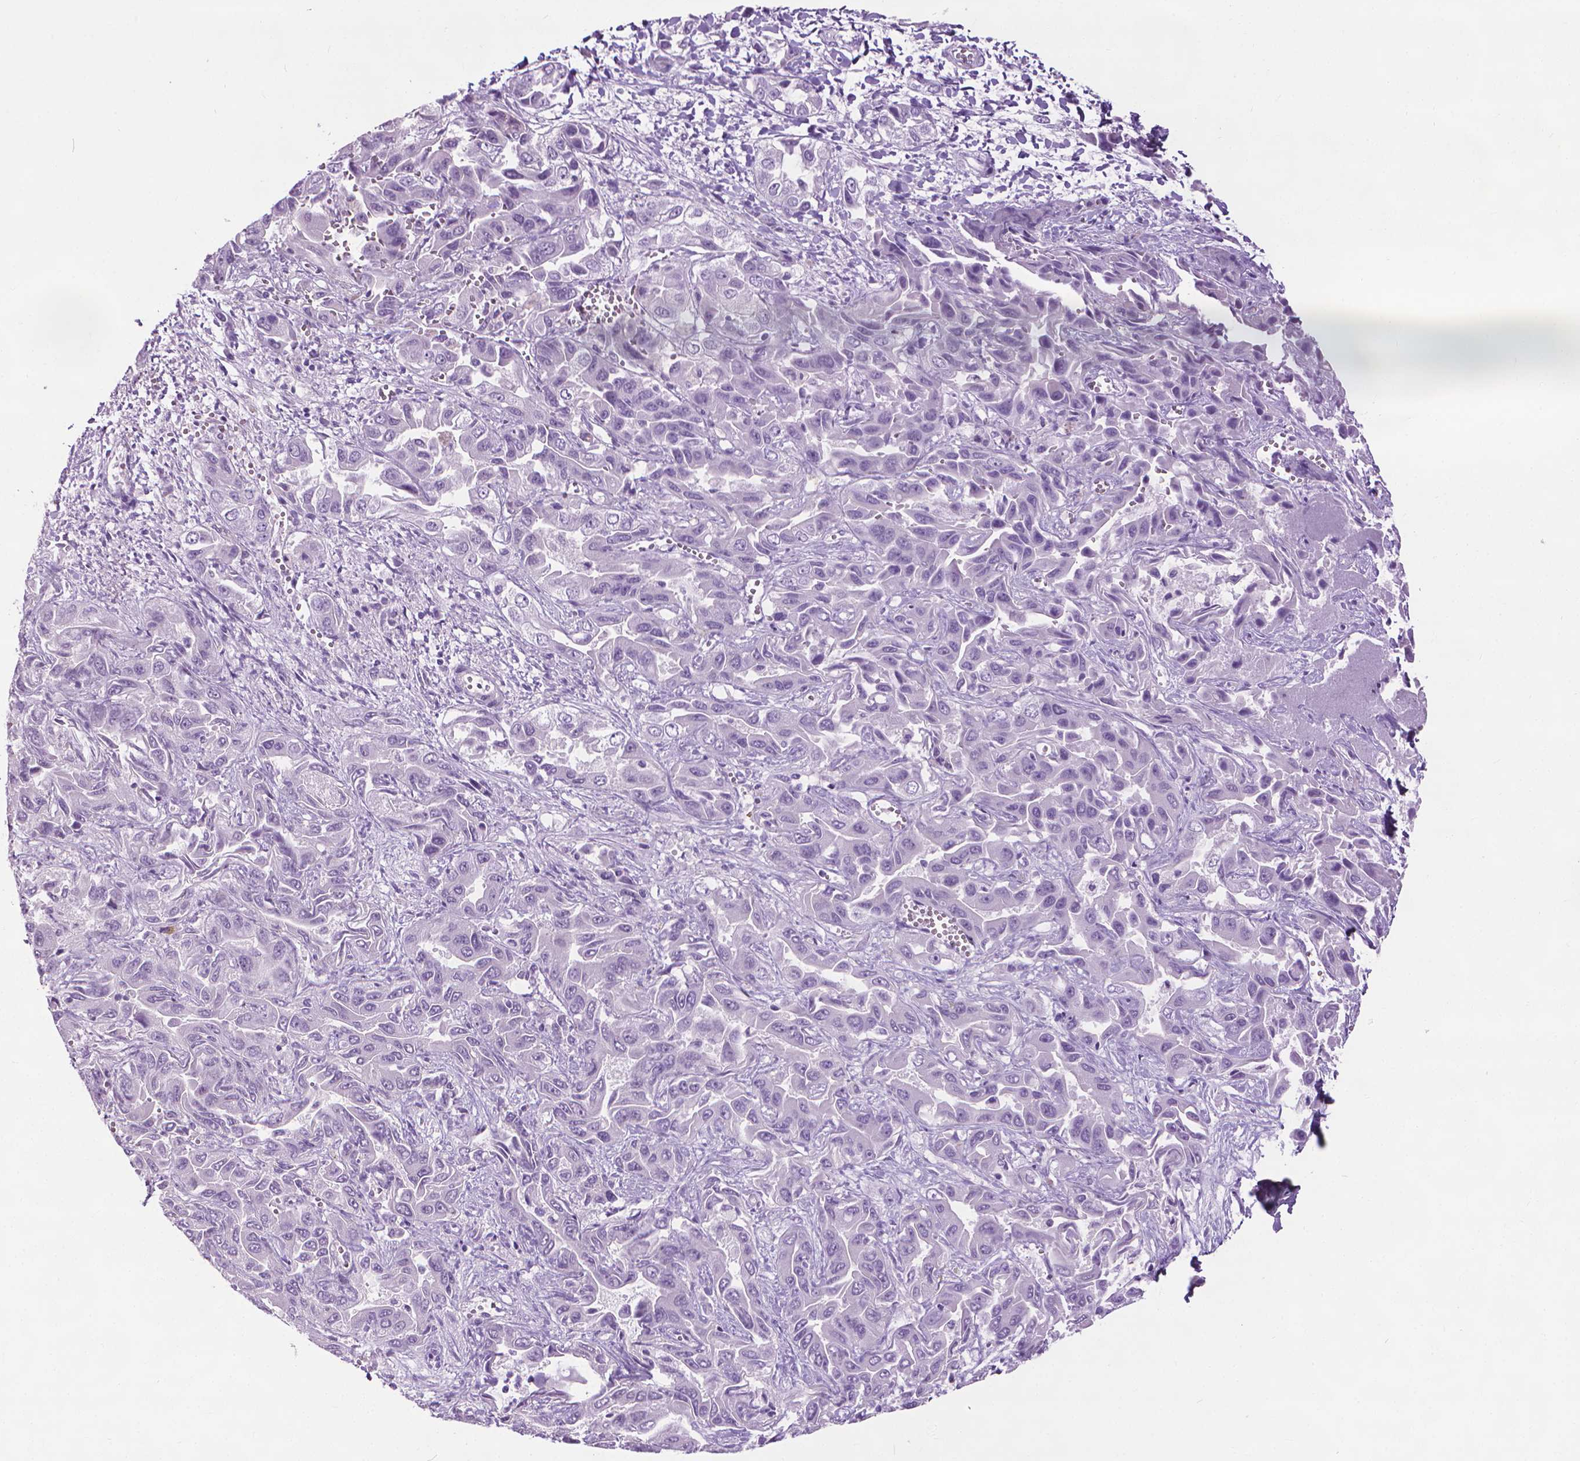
{"staining": {"intensity": "negative", "quantity": "none", "location": "none"}, "tissue": "liver cancer", "cell_type": "Tumor cells", "image_type": "cancer", "snomed": [{"axis": "morphology", "description": "Cholangiocarcinoma"}, {"axis": "topography", "description": "Liver"}], "caption": "An IHC micrograph of cholangiocarcinoma (liver) is shown. There is no staining in tumor cells of cholangiocarcinoma (liver). (Brightfield microscopy of DAB (3,3'-diaminobenzidine) immunohistochemistry at high magnification).", "gene": "DNAI7", "patient": {"sex": "female", "age": 52}}